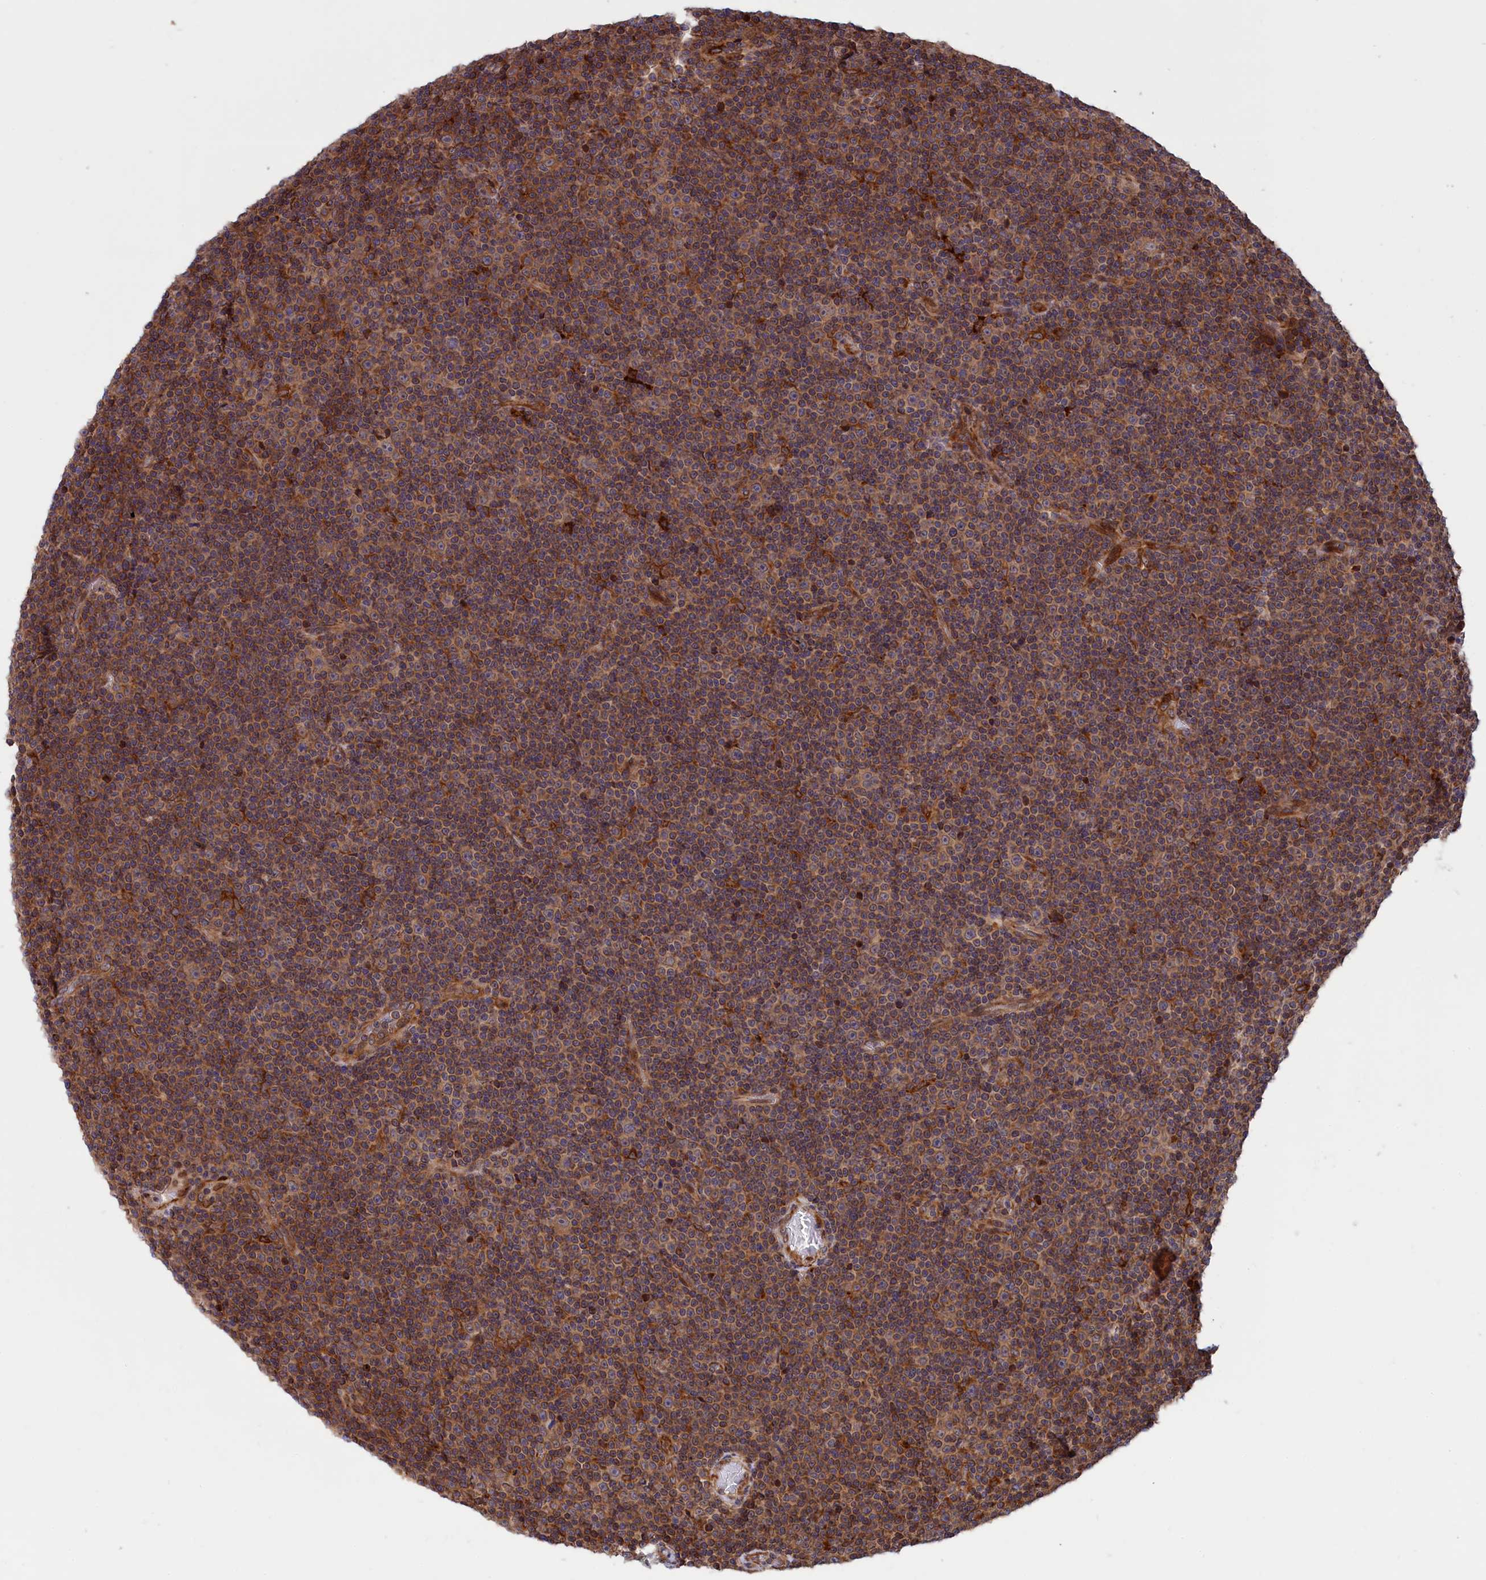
{"staining": {"intensity": "moderate", "quantity": ">75%", "location": "cytoplasmic/membranous"}, "tissue": "lymphoma", "cell_type": "Tumor cells", "image_type": "cancer", "snomed": [{"axis": "morphology", "description": "Malignant lymphoma, non-Hodgkin's type, Low grade"}, {"axis": "topography", "description": "Lymph node"}], "caption": "Protein staining of lymphoma tissue displays moderate cytoplasmic/membranous positivity in about >75% of tumor cells.", "gene": "PLA2G4C", "patient": {"sex": "female", "age": 67}}